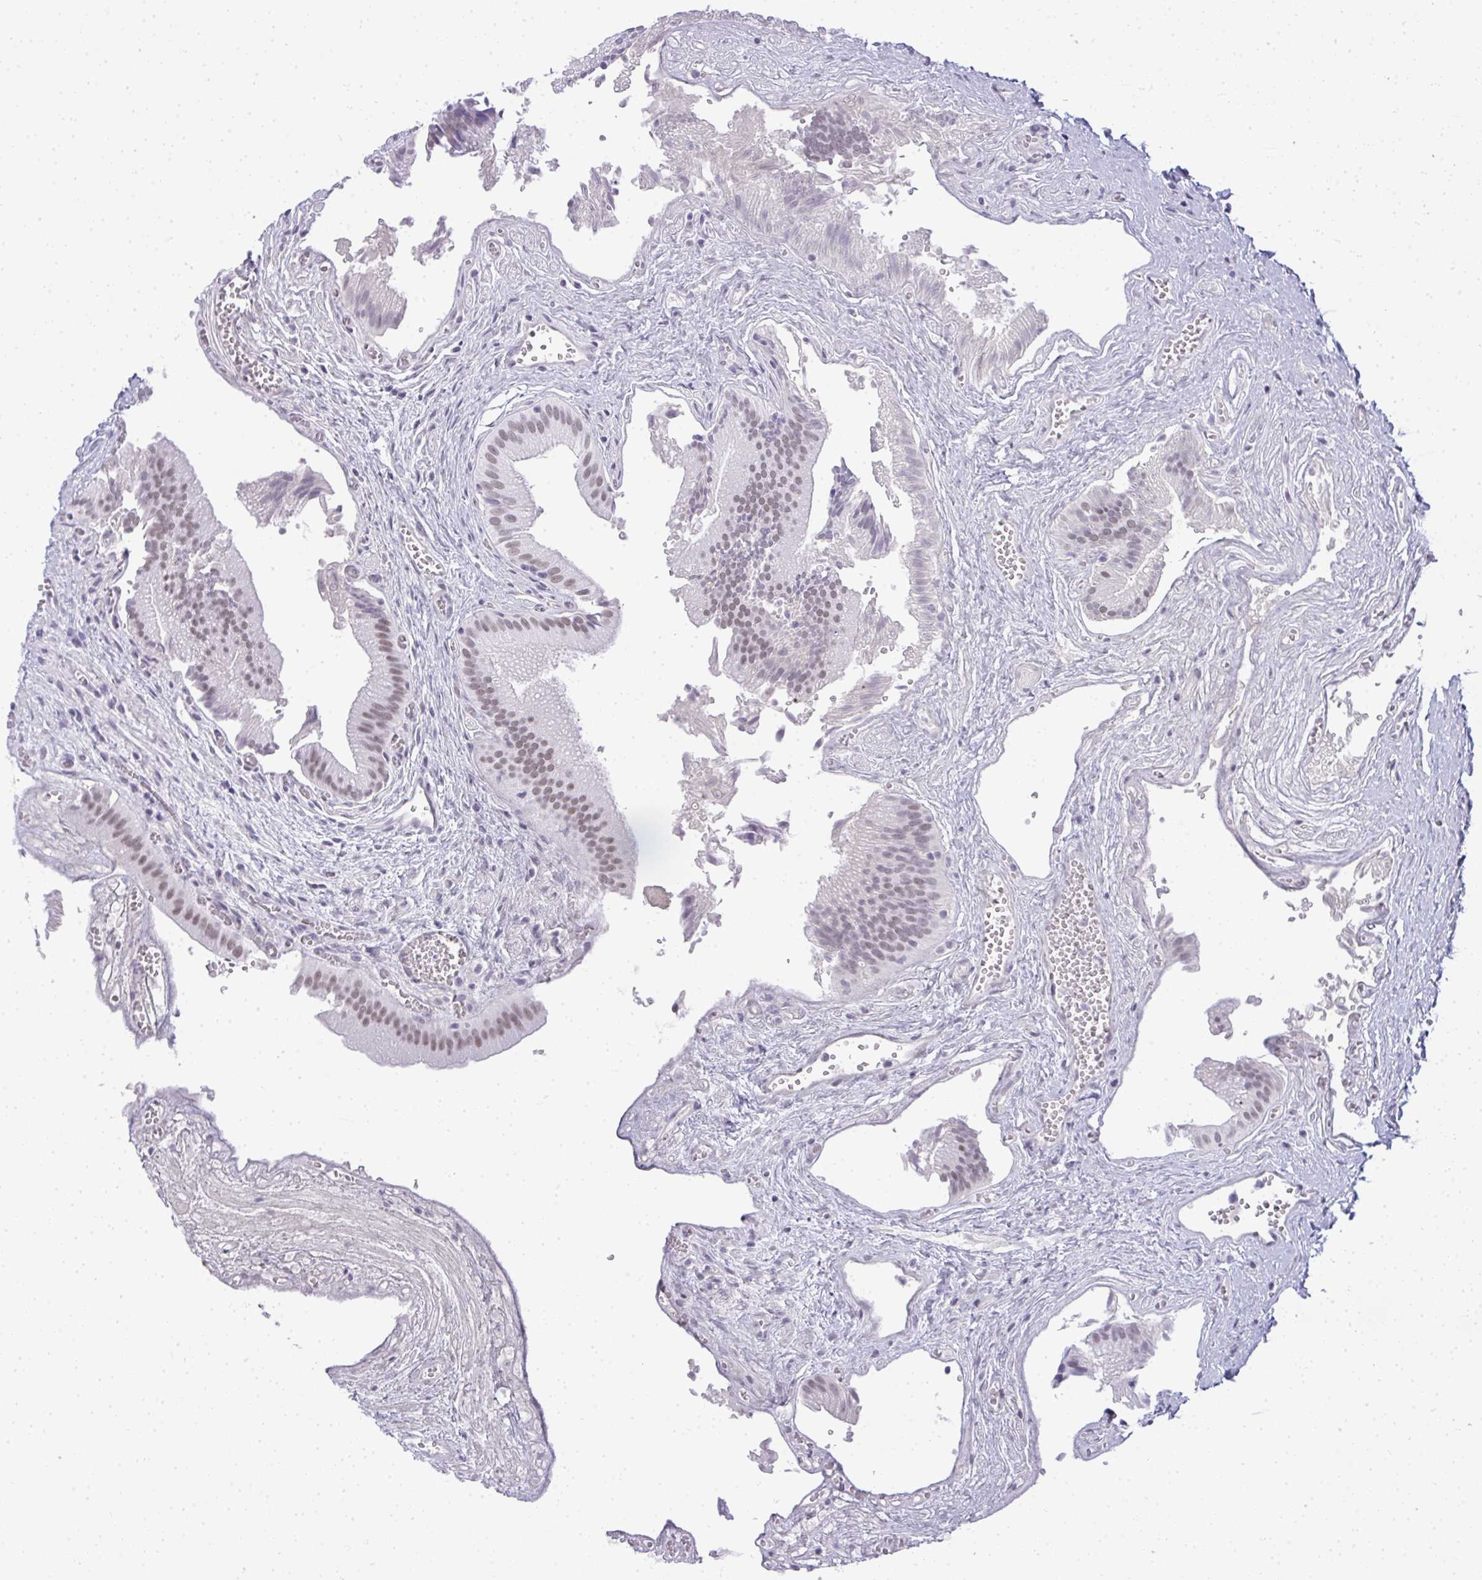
{"staining": {"intensity": "moderate", "quantity": "25%-75%", "location": "nuclear"}, "tissue": "gallbladder", "cell_type": "Glandular cells", "image_type": "normal", "snomed": [{"axis": "morphology", "description": "Normal tissue, NOS"}, {"axis": "topography", "description": "Gallbladder"}], "caption": "DAB immunohistochemical staining of normal gallbladder demonstrates moderate nuclear protein positivity in about 25%-75% of glandular cells.", "gene": "PLA2G1B", "patient": {"sex": "male", "age": 17}}